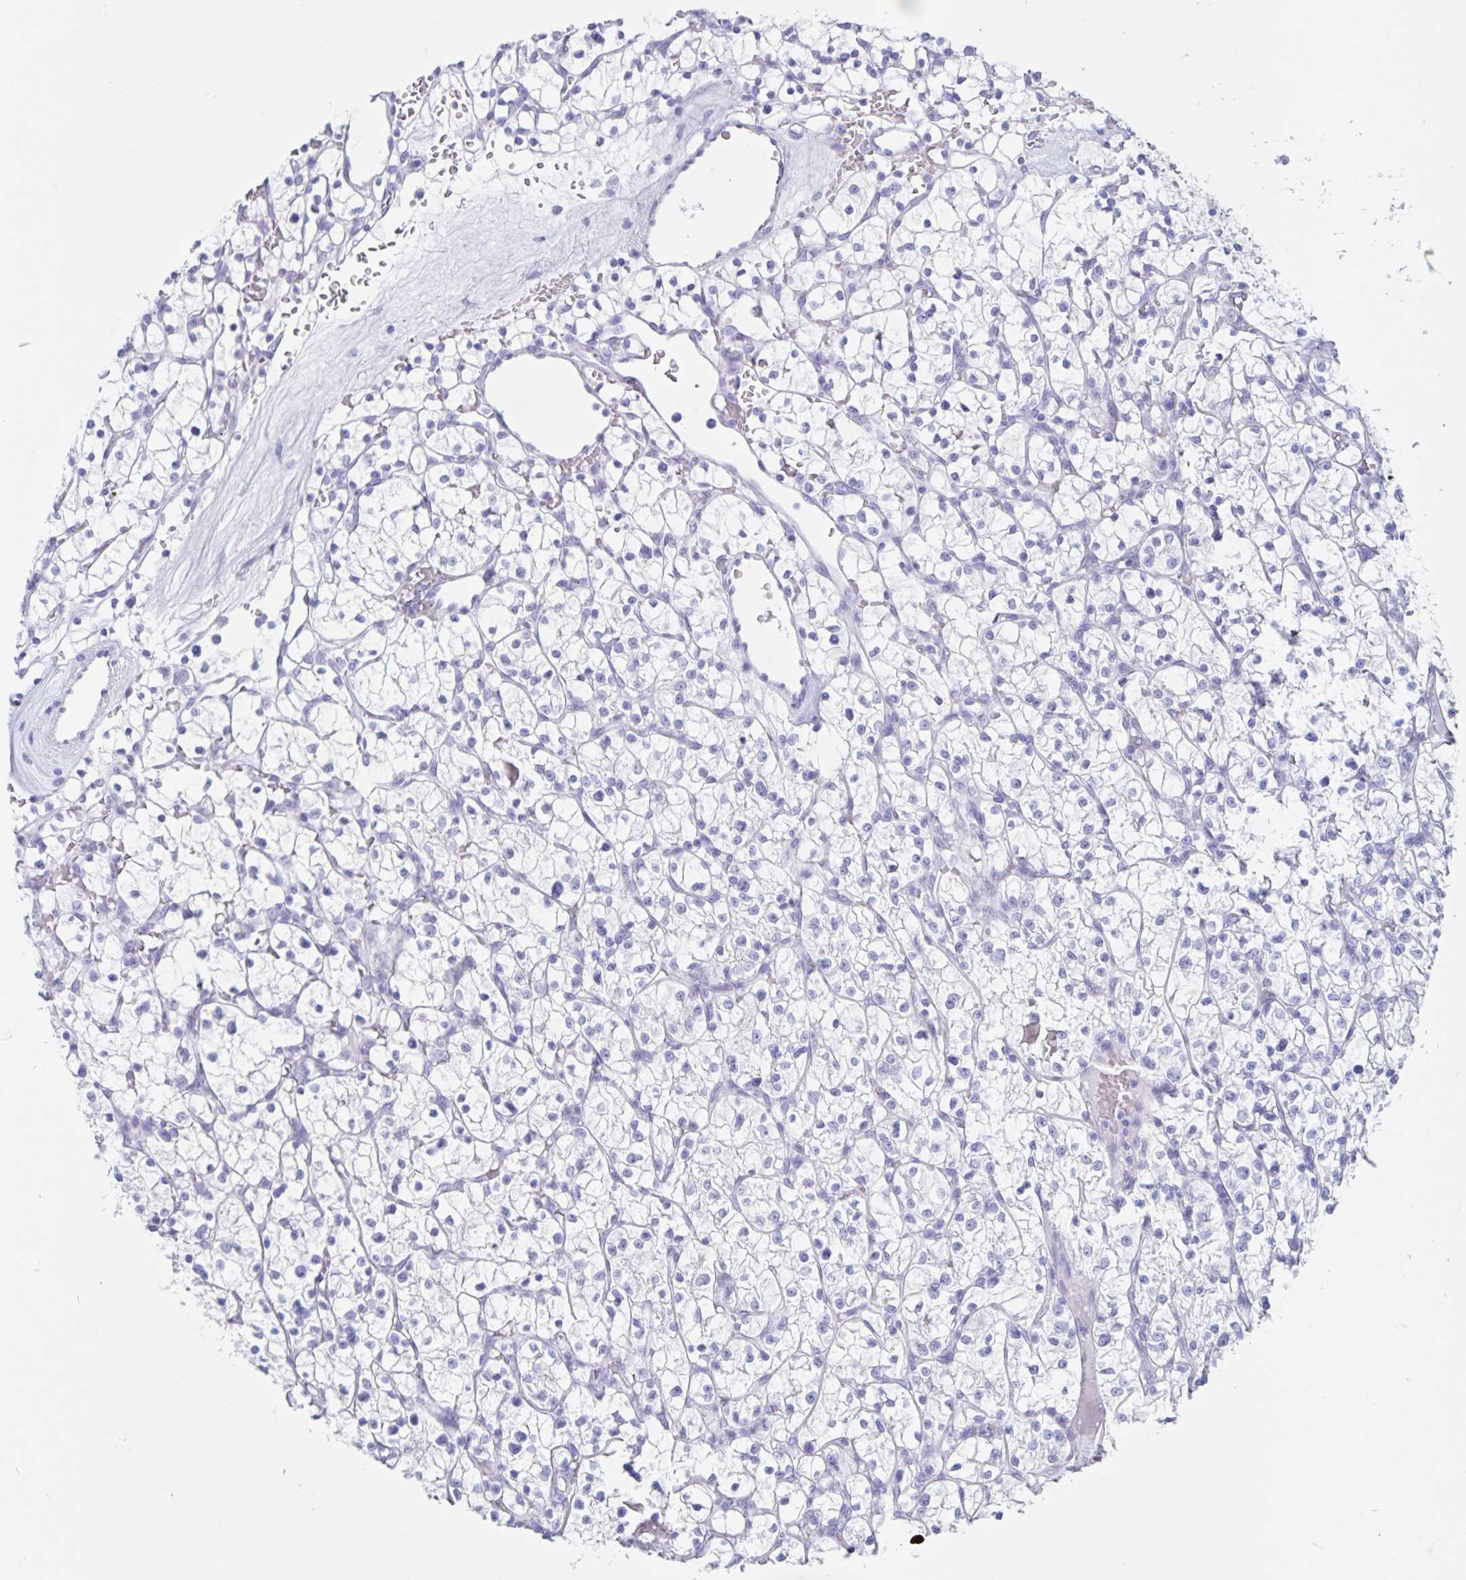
{"staining": {"intensity": "negative", "quantity": "none", "location": "none"}, "tissue": "renal cancer", "cell_type": "Tumor cells", "image_type": "cancer", "snomed": [{"axis": "morphology", "description": "Adenocarcinoma, NOS"}, {"axis": "topography", "description": "Kidney"}], "caption": "A high-resolution photomicrograph shows immunohistochemistry staining of adenocarcinoma (renal), which exhibits no significant staining in tumor cells. The staining was performed using DAB to visualize the protein expression in brown, while the nuclei were stained in blue with hematoxylin (Magnification: 20x).", "gene": "C12orf56", "patient": {"sex": "female", "age": 64}}